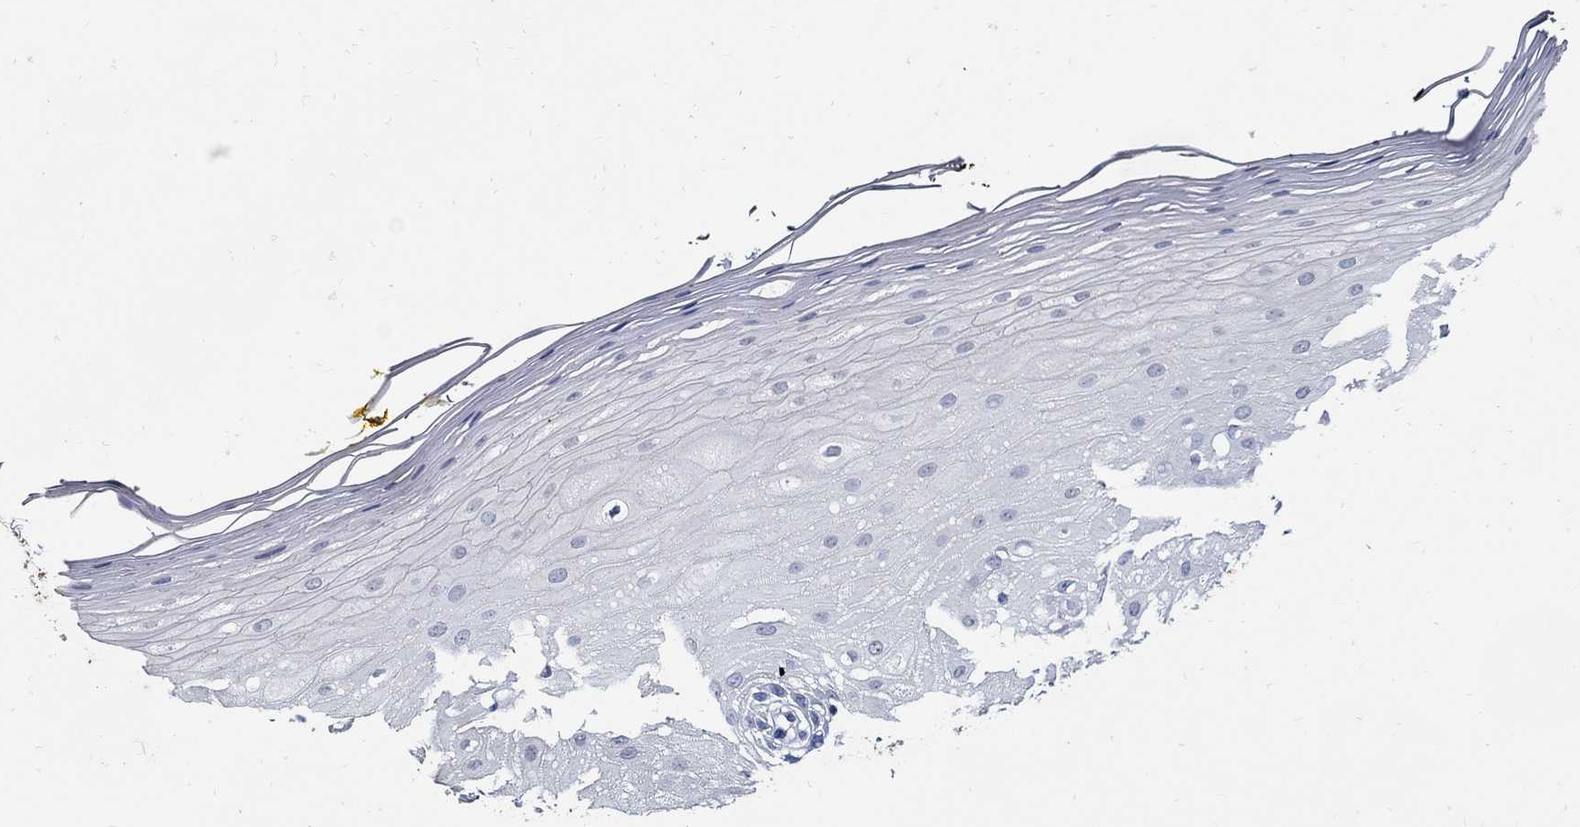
{"staining": {"intensity": "negative", "quantity": "none", "location": "none"}, "tissue": "oral mucosa", "cell_type": "Squamous epithelial cells", "image_type": "normal", "snomed": [{"axis": "morphology", "description": "Normal tissue, NOS"}, {"axis": "morphology", "description": "Squamous cell carcinoma, NOS"}, {"axis": "topography", "description": "Oral tissue"}, {"axis": "topography", "description": "Head-Neck"}], "caption": "An IHC image of unremarkable oral mucosa is shown. There is no staining in squamous epithelial cells of oral mucosa. Nuclei are stained in blue.", "gene": "PRX", "patient": {"sex": "female", "age": 75}}